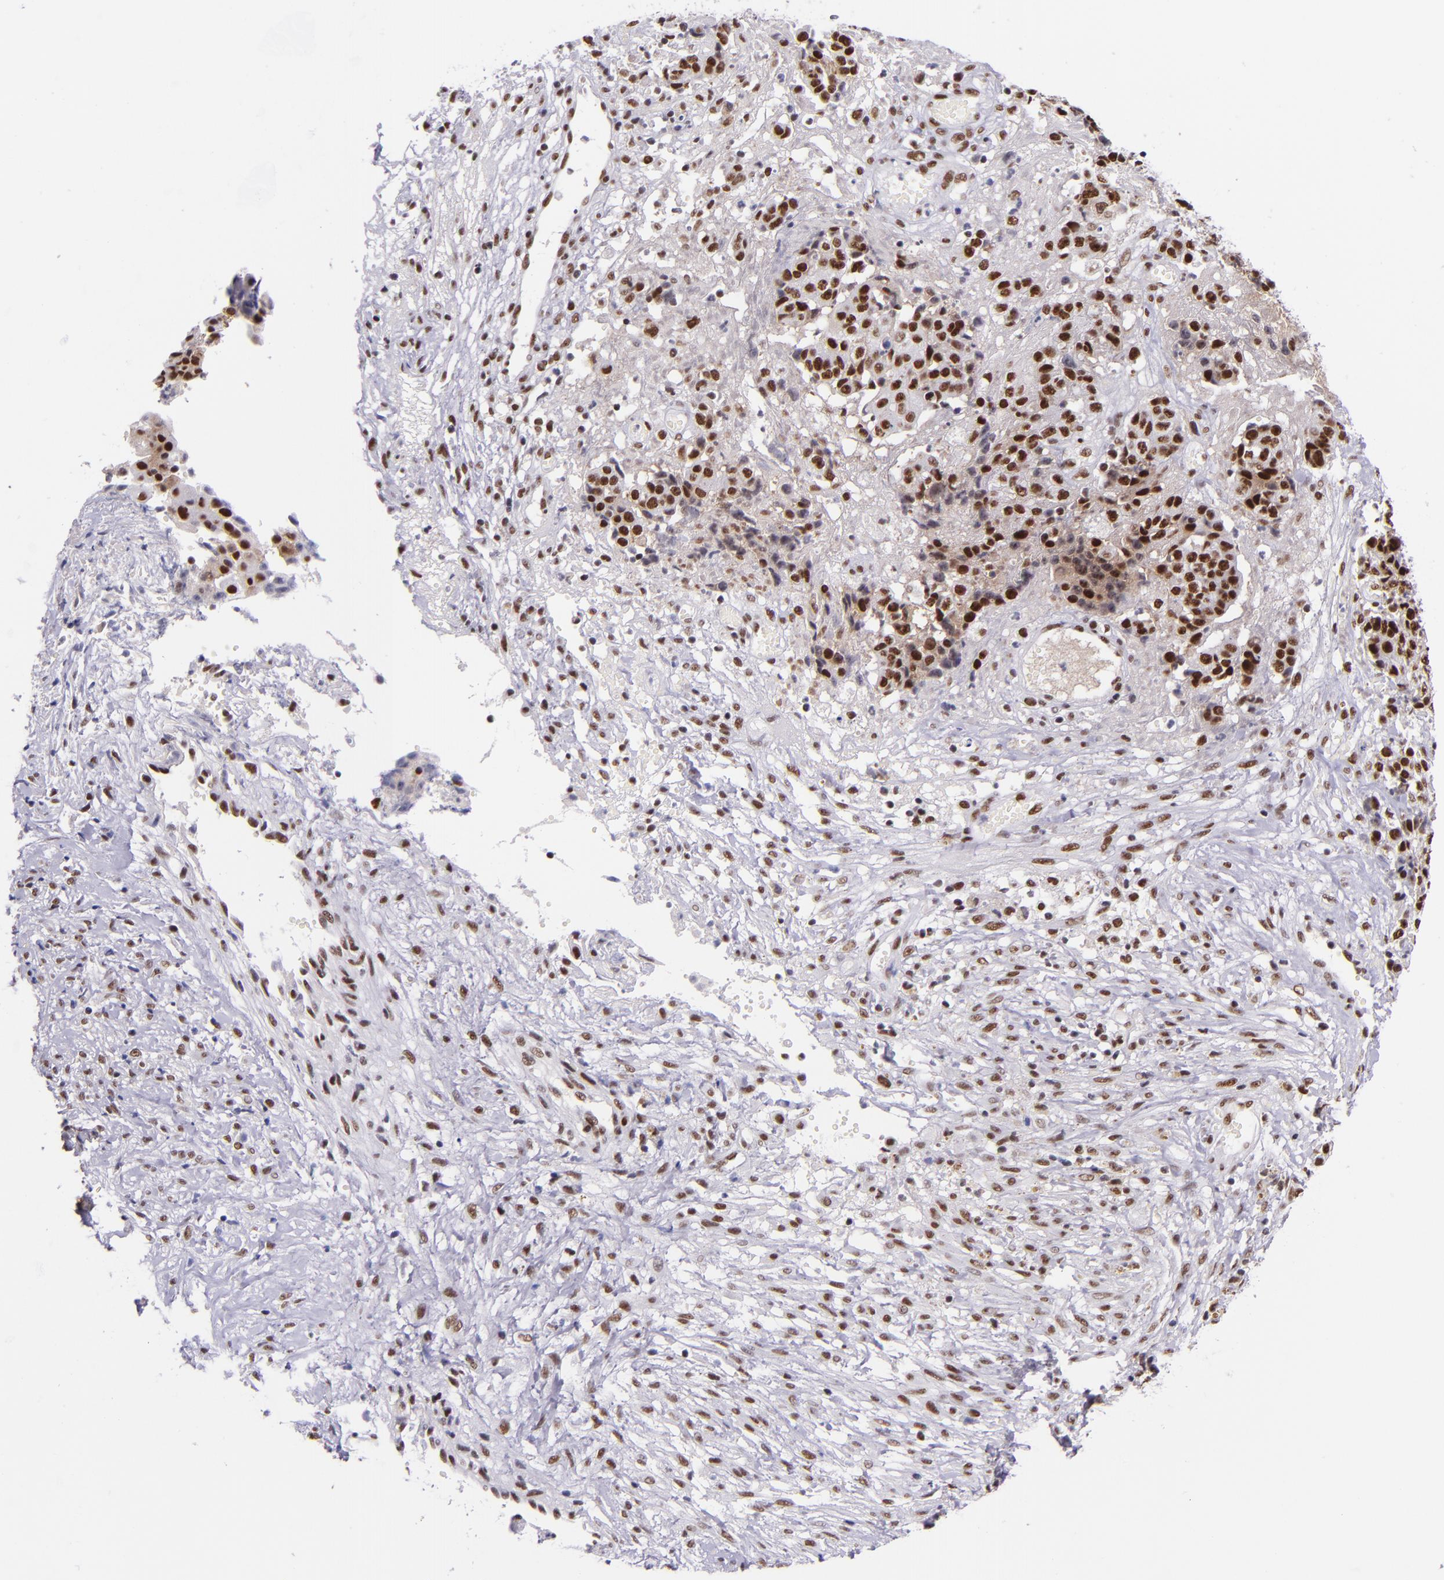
{"staining": {"intensity": "strong", "quantity": ">75%", "location": "nuclear"}, "tissue": "ovarian cancer", "cell_type": "Tumor cells", "image_type": "cancer", "snomed": [{"axis": "morphology", "description": "Carcinoma, endometroid"}, {"axis": "topography", "description": "Ovary"}], "caption": "Ovarian cancer (endometroid carcinoma) stained with DAB (3,3'-diaminobenzidine) immunohistochemistry (IHC) demonstrates high levels of strong nuclear staining in about >75% of tumor cells. (DAB (3,3'-diaminobenzidine) IHC, brown staining for protein, blue staining for nuclei).", "gene": "GPKOW", "patient": {"sex": "female", "age": 42}}